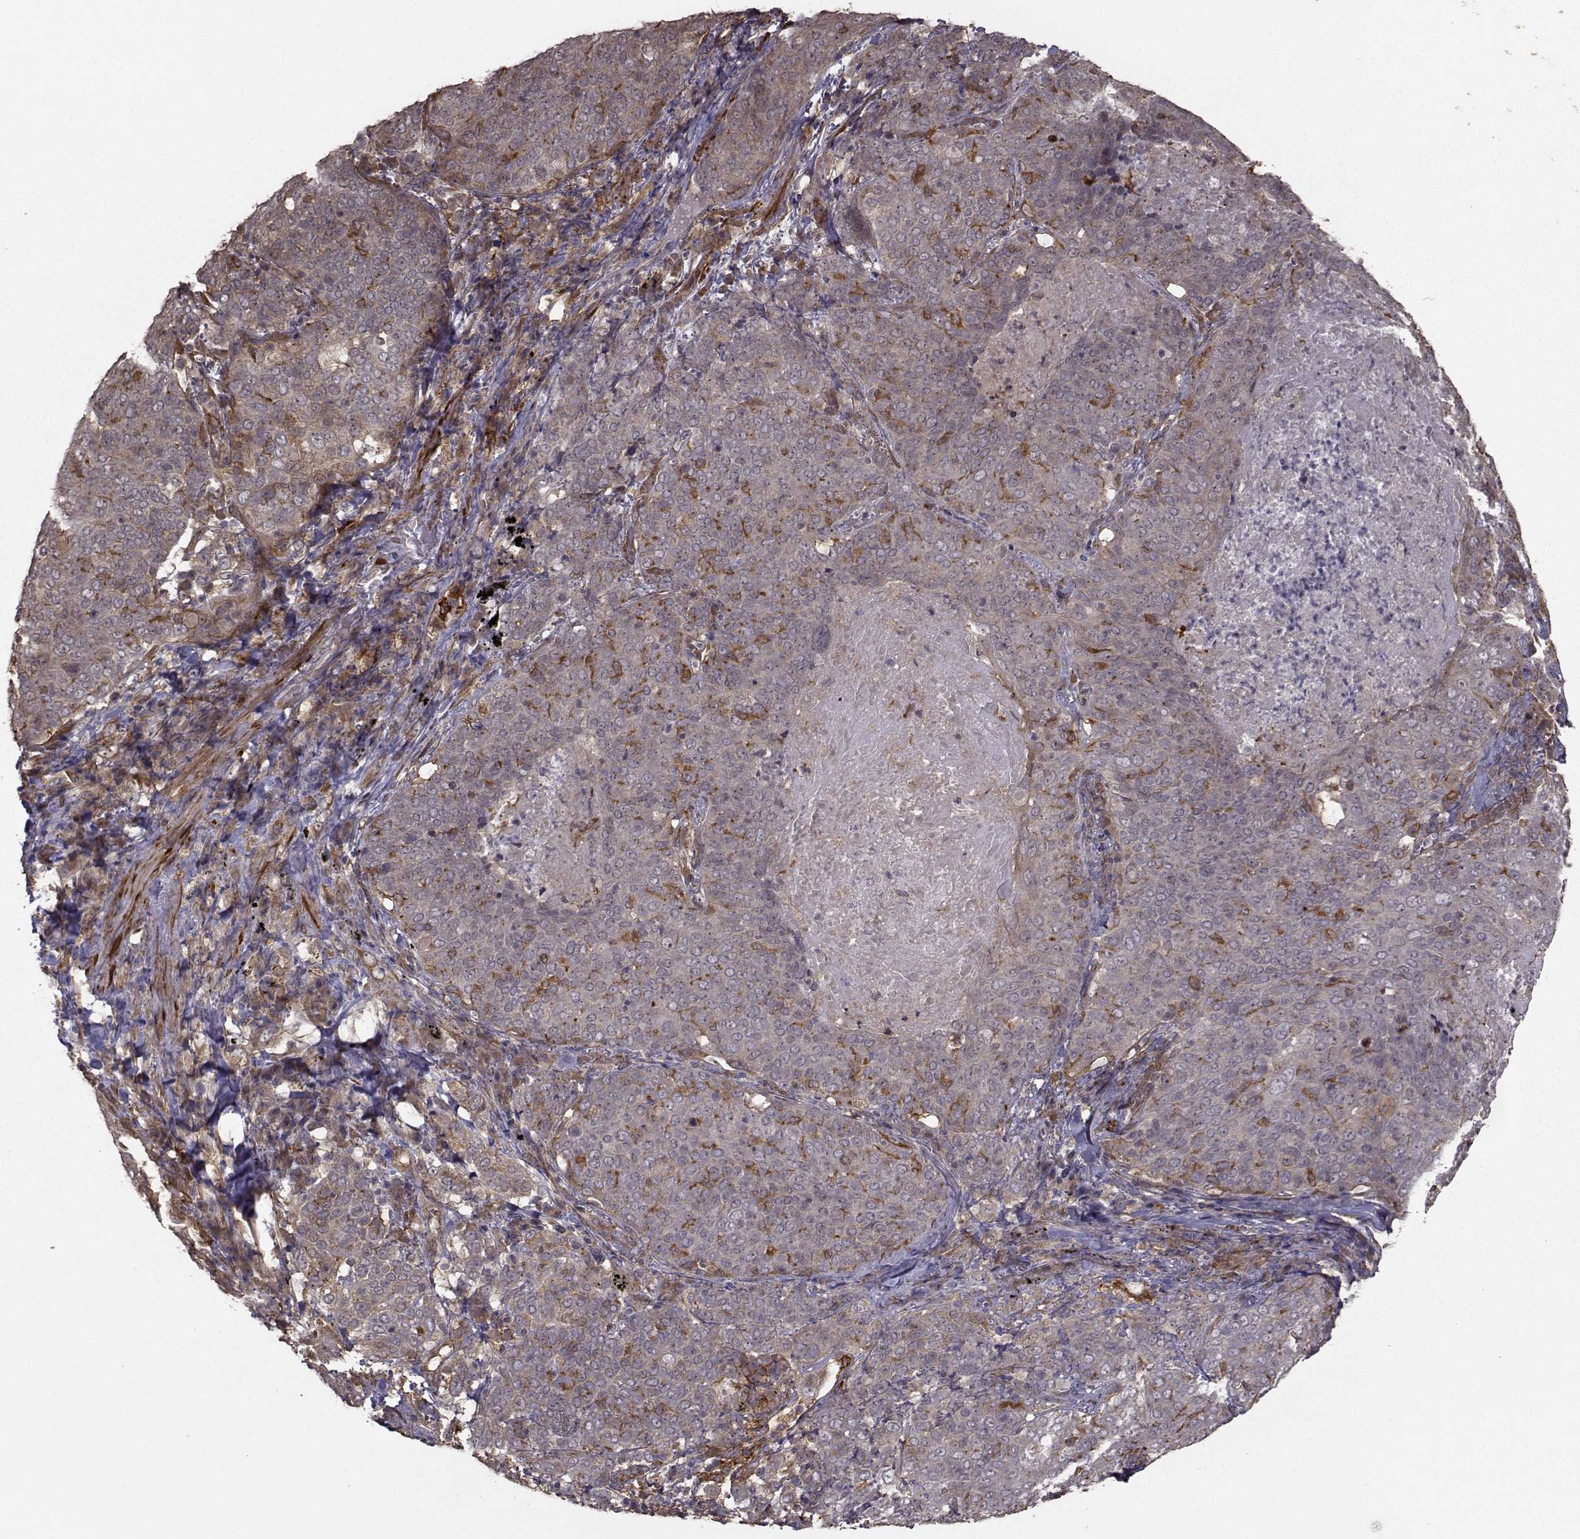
{"staining": {"intensity": "moderate", "quantity": "<25%", "location": "cytoplasmic/membranous"}, "tissue": "lung cancer", "cell_type": "Tumor cells", "image_type": "cancer", "snomed": [{"axis": "morphology", "description": "Squamous cell carcinoma, NOS"}, {"axis": "topography", "description": "Lung"}], "caption": "IHC (DAB) staining of human lung cancer shows moderate cytoplasmic/membranous protein expression in about <25% of tumor cells.", "gene": "TRIP10", "patient": {"sex": "male", "age": 82}}